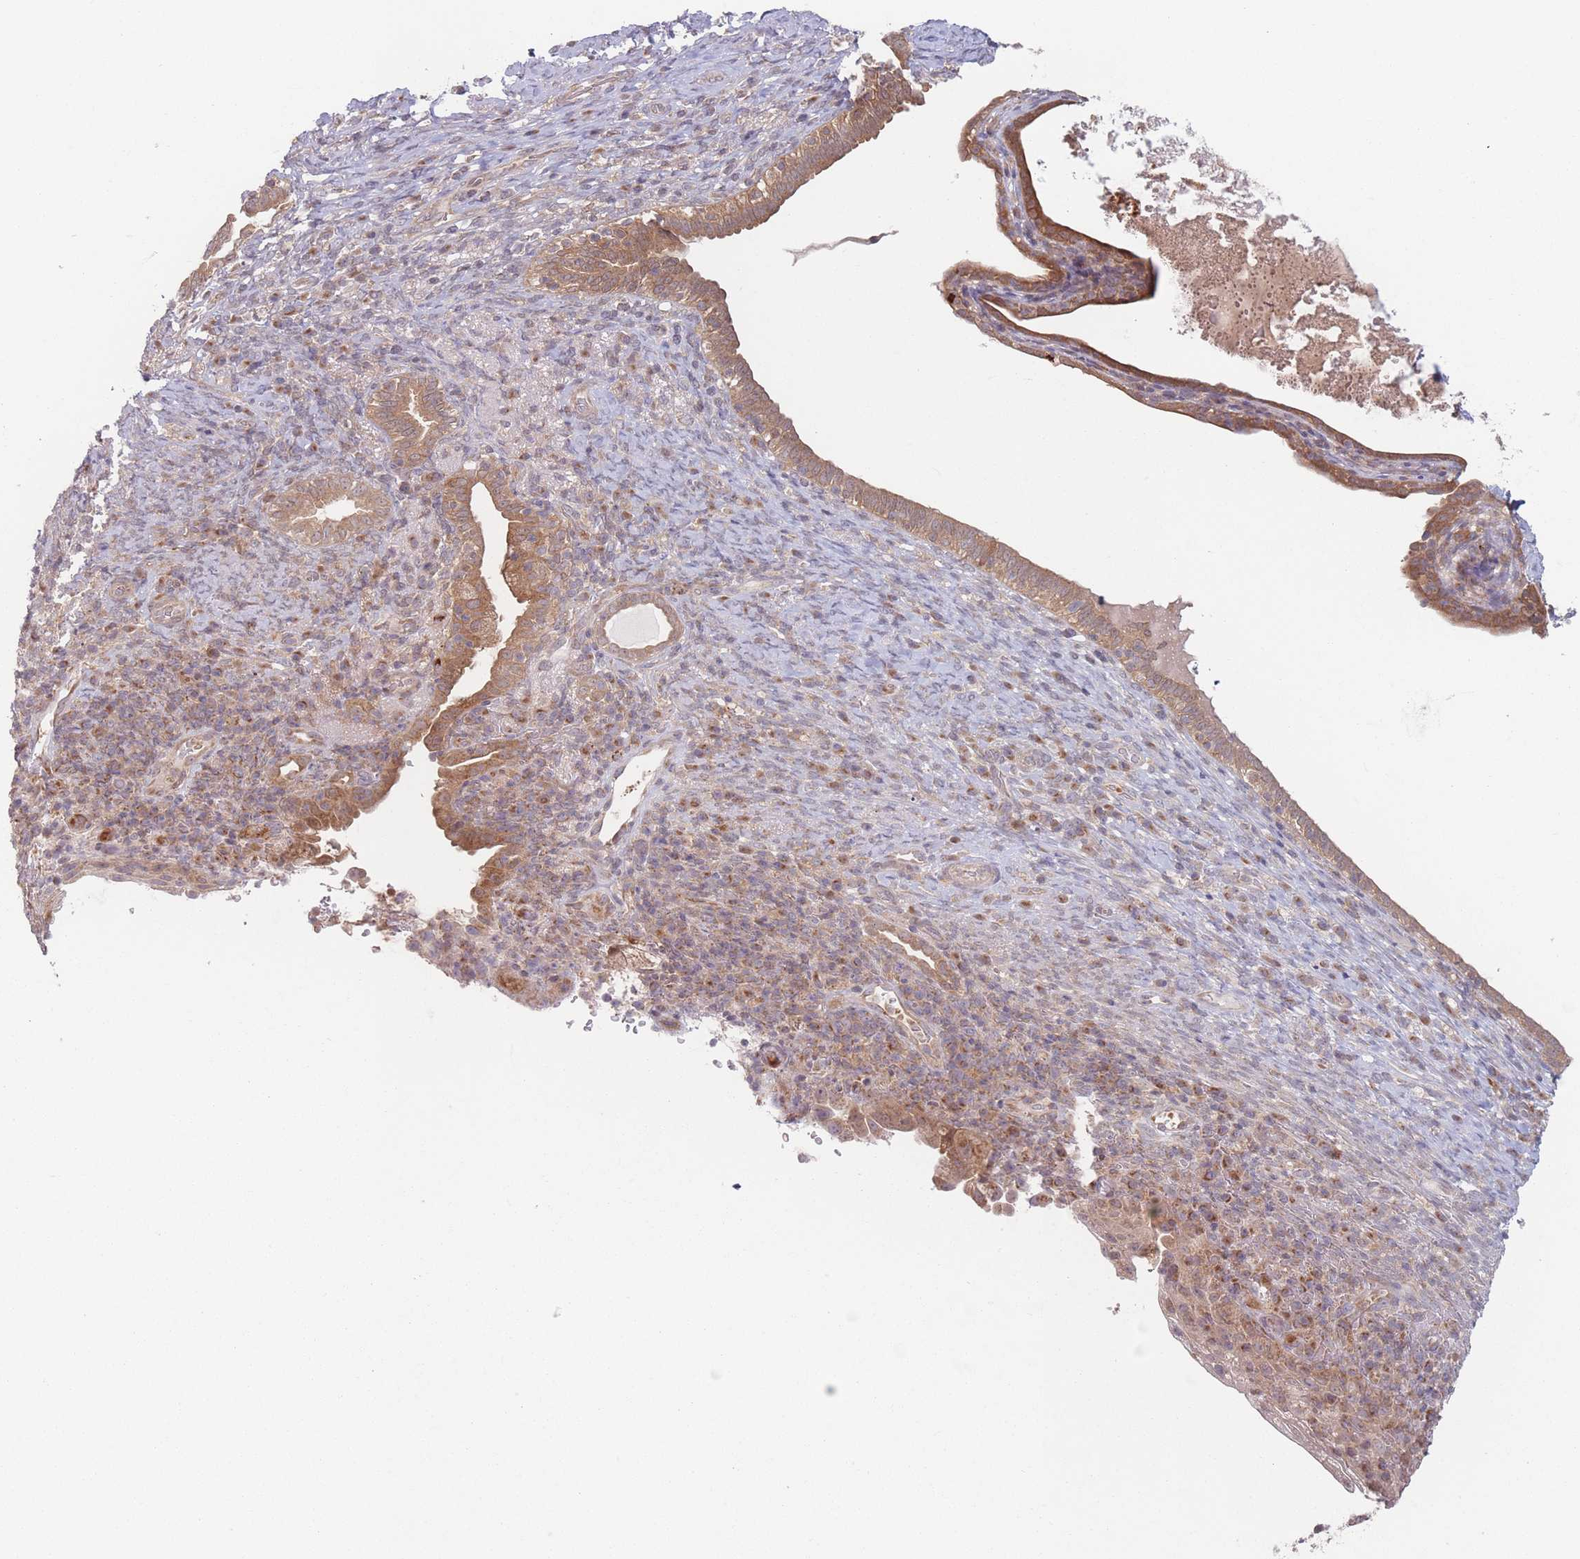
{"staining": {"intensity": "moderate", "quantity": "25%-75%", "location": "cytoplasmic/membranous"}, "tissue": "cervical cancer", "cell_type": "Tumor cells", "image_type": "cancer", "snomed": [{"axis": "morphology", "description": "Squamous cell carcinoma, NOS"}, {"axis": "topography", "description": "Cervix"}], "caption": "Brown immunohistochemical staining in human cervical squamous cell carcinoma demonstrates moderate cytoplasmic/membranous expression in about 25%-75% of tumor cells.", "gene": "PPM1A", "patient": {"sex": "female", "age": 52}}